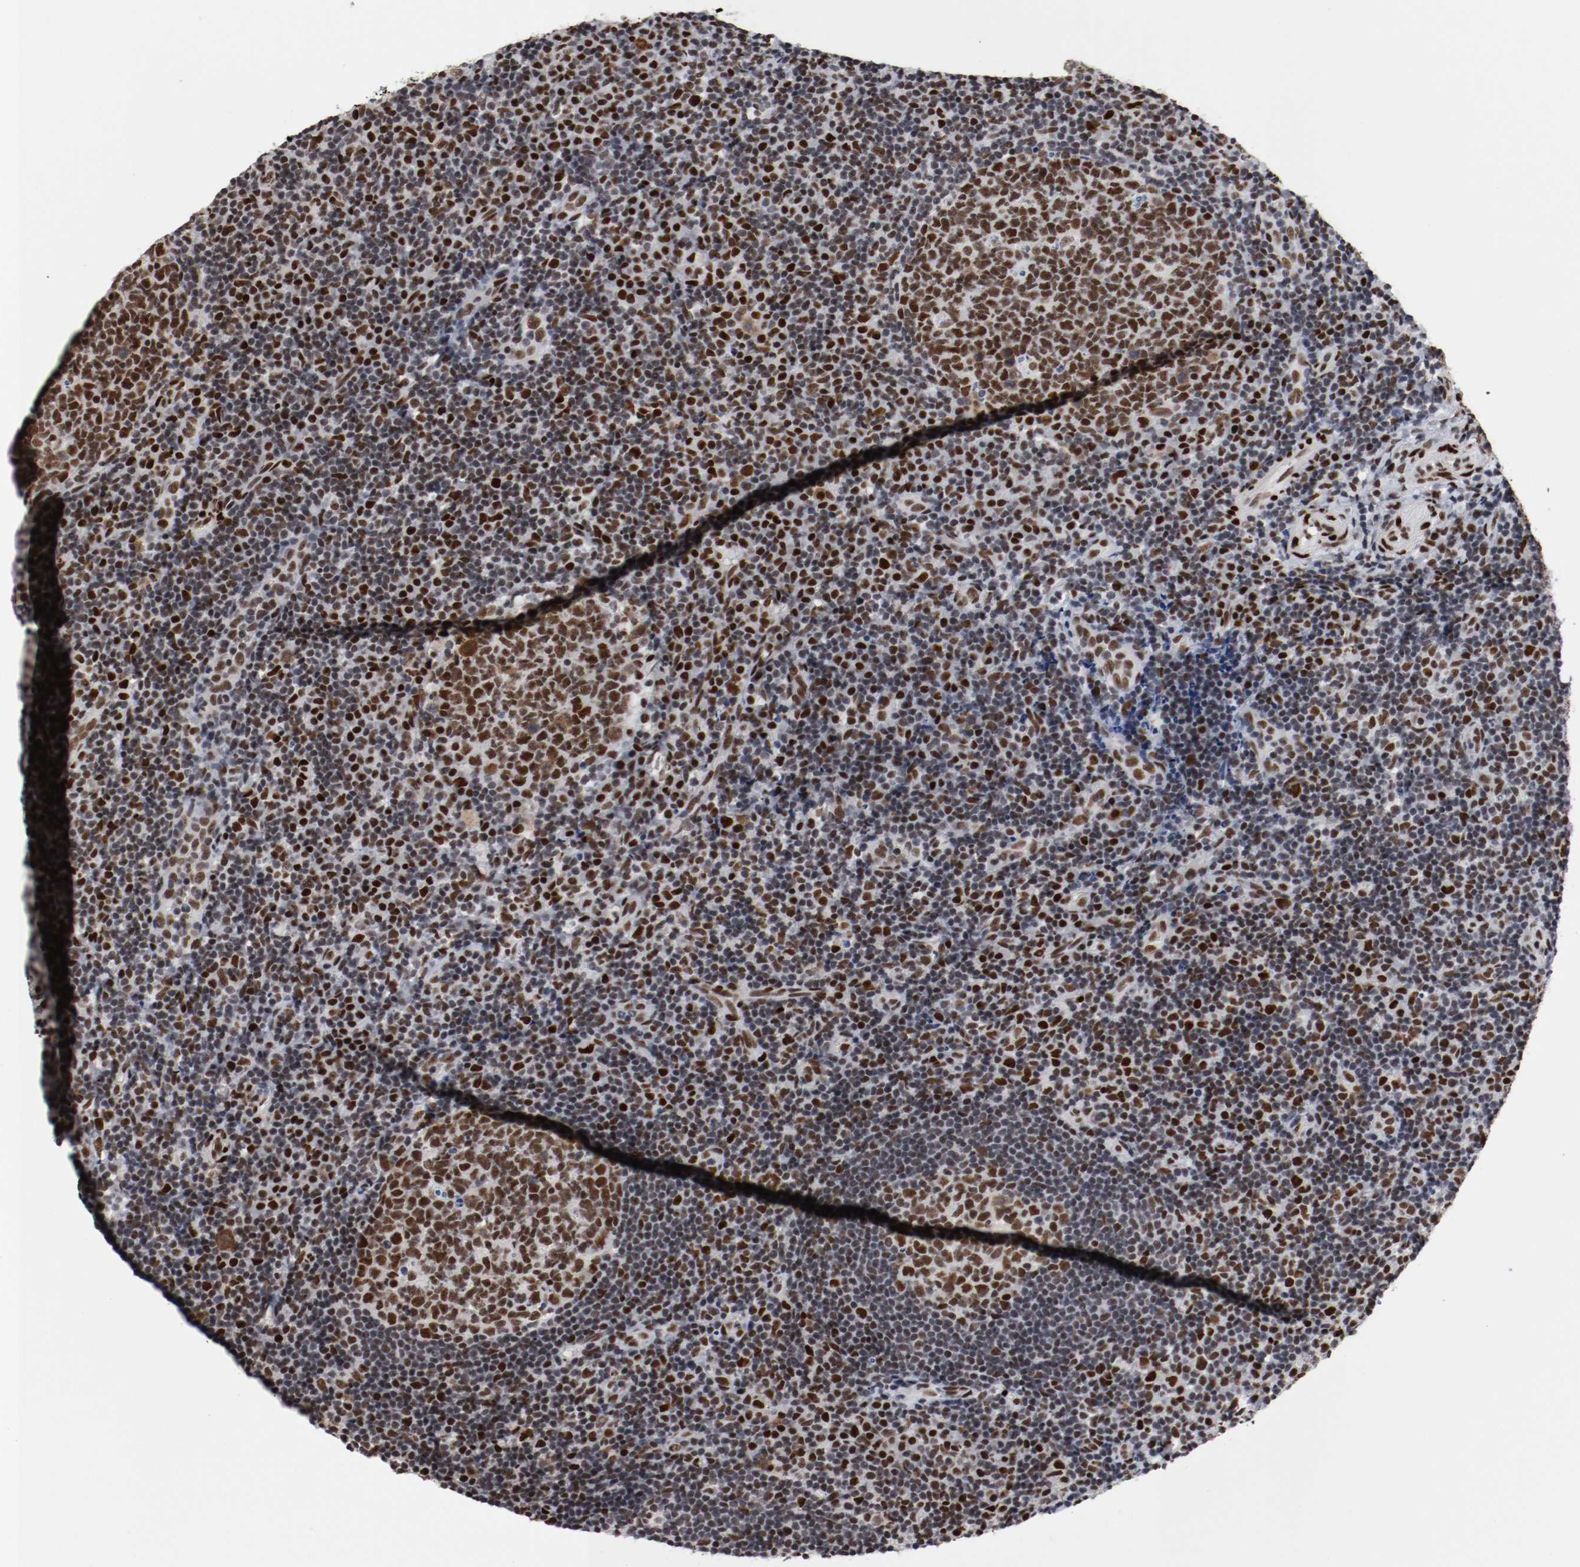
{"staining": {"intensity": "strong", "quantity": ">75%", "location": "nuclear"}, "tissue": "tonsil", "cell_type": "Germinal center cells", "image_type": "normal", "snomed": [{"axis": "morphology", "description": "Normal tissue, NOS"}, {"axis": "topography", "description": "Tonsil"}], "caption": "This is a micrograph of immunohistochemistry staining of normal tonsil, which shows strong positivity in the nuclear of germinal center cells.", "gene": "MEF2D", "patient": {"sex": "female", "age": 40}}